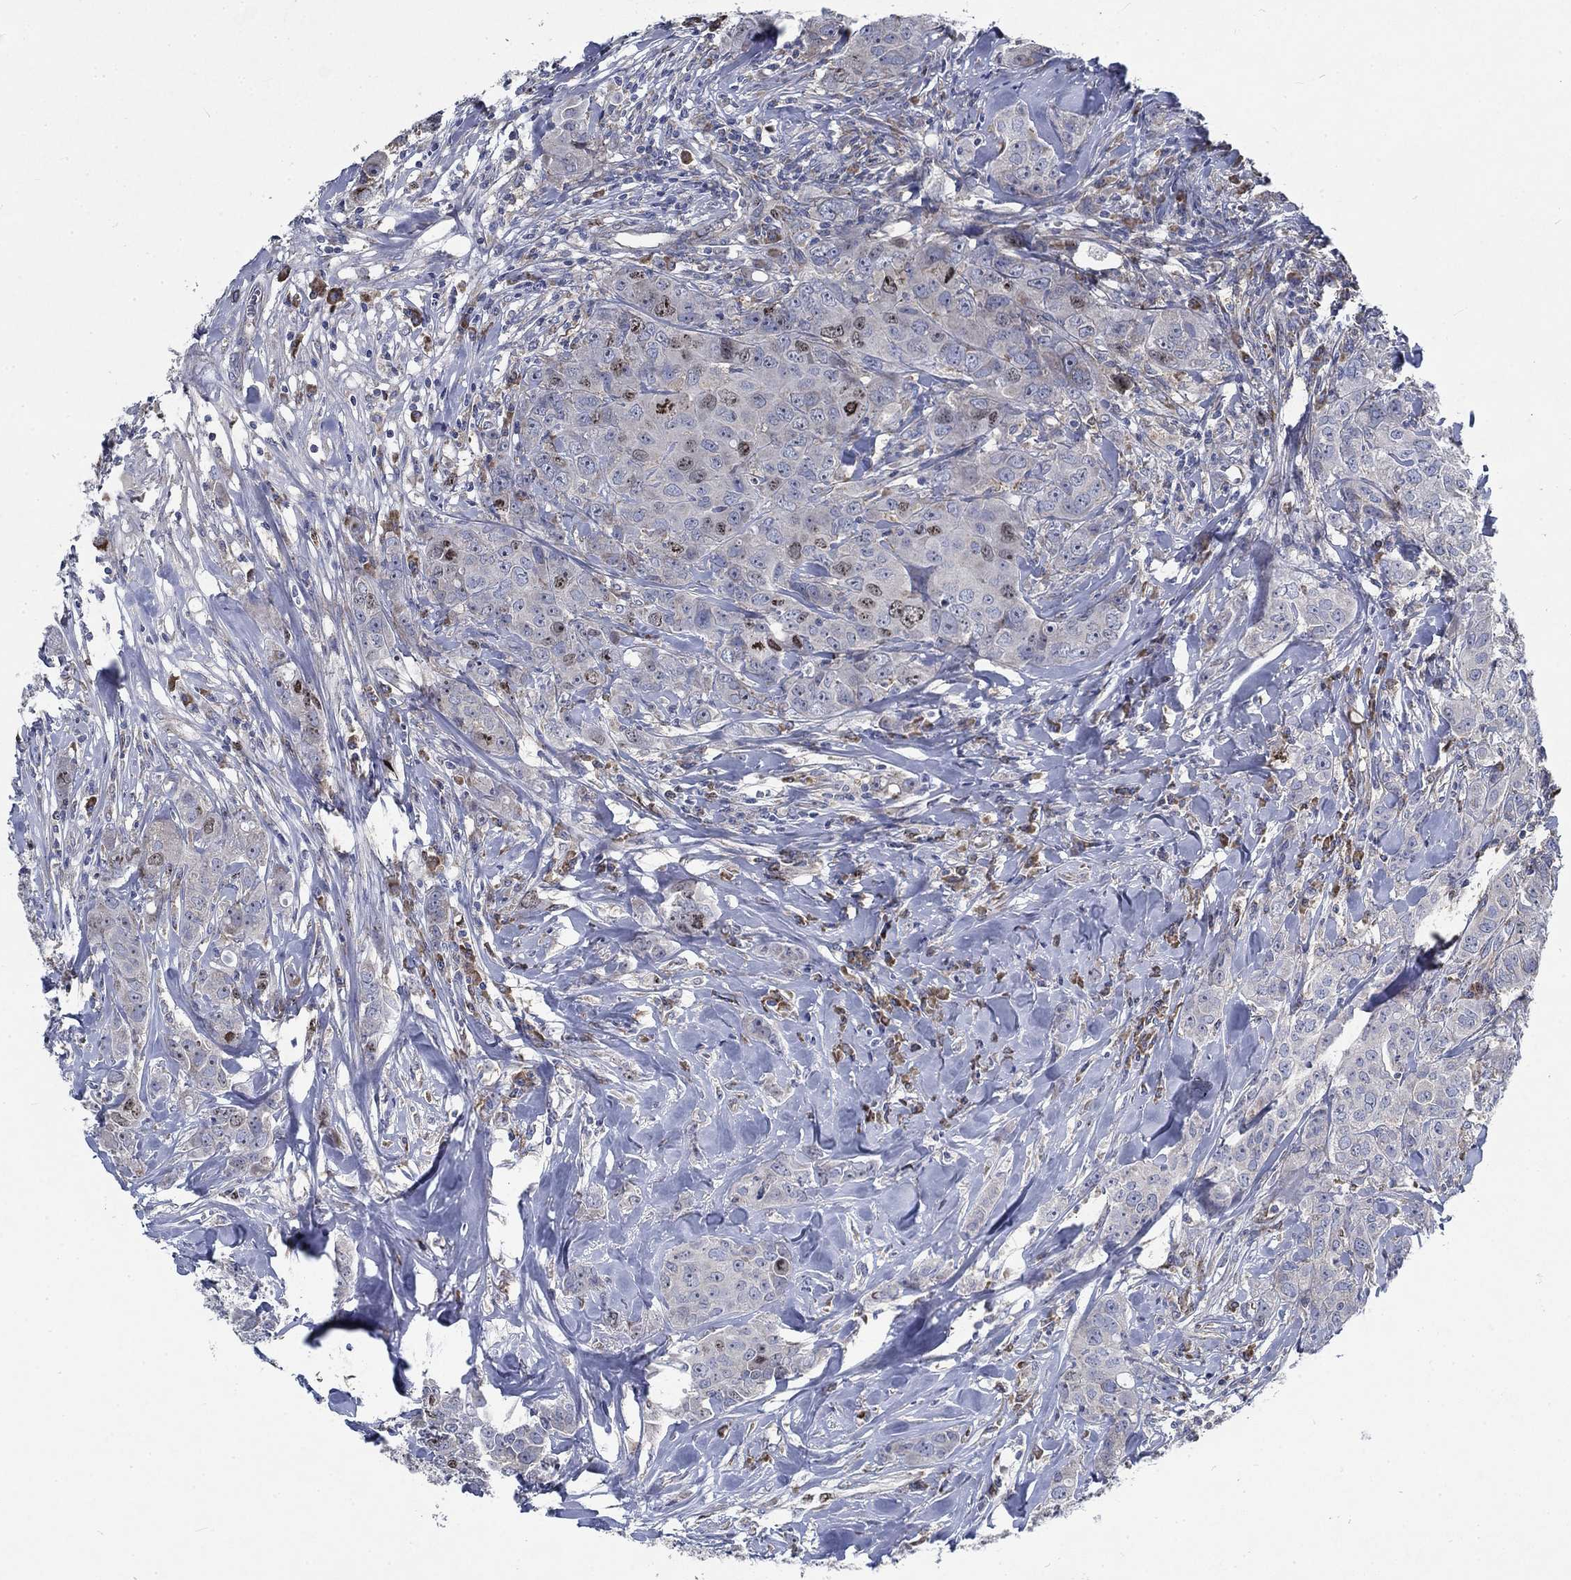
{"staining": {"intensity": "strong", "quantity": "<25%", "location": "cytoplasmic/membranous"}, "tissue": "breast cancer", "cell_type": "Tumor cells", "image_type": "cancer", "snomed": [{"axis": "morphology", "description": "Duct carcinoma"}, {"axis": "topography", "description": "Breast"}], "caption": "Human breast cancer (infiltrating ductal carcinoma) stained with a brown dye reveals strong cytoplasmic/membranous positive positivity in approximately <25% of tumor cells.", "gene": "MMP24", "patient": {"sex": "female", "age": 43}}